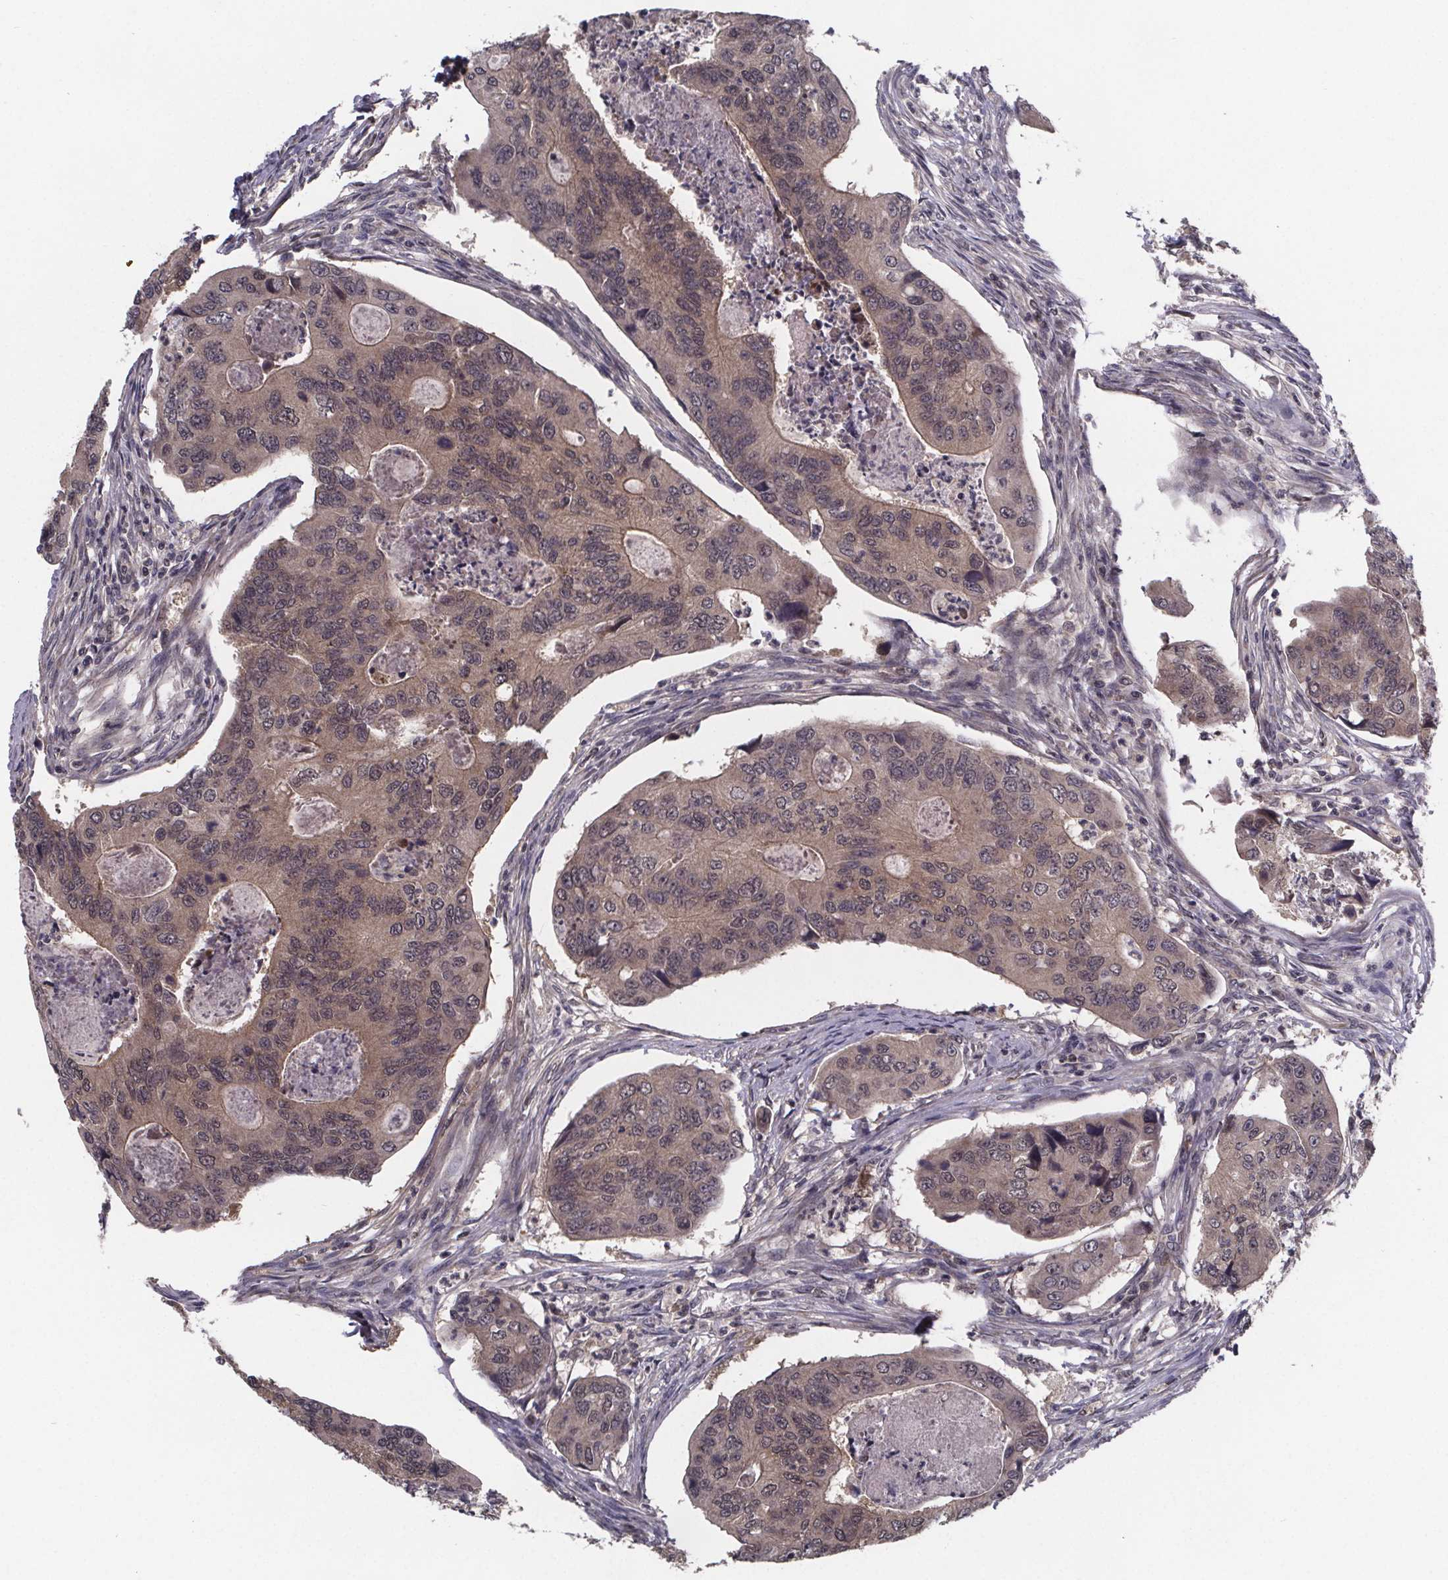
{"staining": {"intensity": "weak", "quantity": "25%-75%", "location": "cytoplasmic/membranous"}, "tissue": "colorectal cancer", "cell_type": "Tumor cells", "image_type": "cancer", "snomed": [{"axis": "morphology", "description": "Adenocarcinoma, NOS"}, {"axis": "topography", "description": "Colon"}], "caption": "Immunohistochemical staining of adenocarcinoma (colorectal) displays low levels of weak cytoplasmic/membranous staining in about 25%-75% of tumor cells. (DAB IHC with brightfield microscopy, high magnification).", "gene": "FN3KRP", "patient": {"sex": "female", "age": 67}}